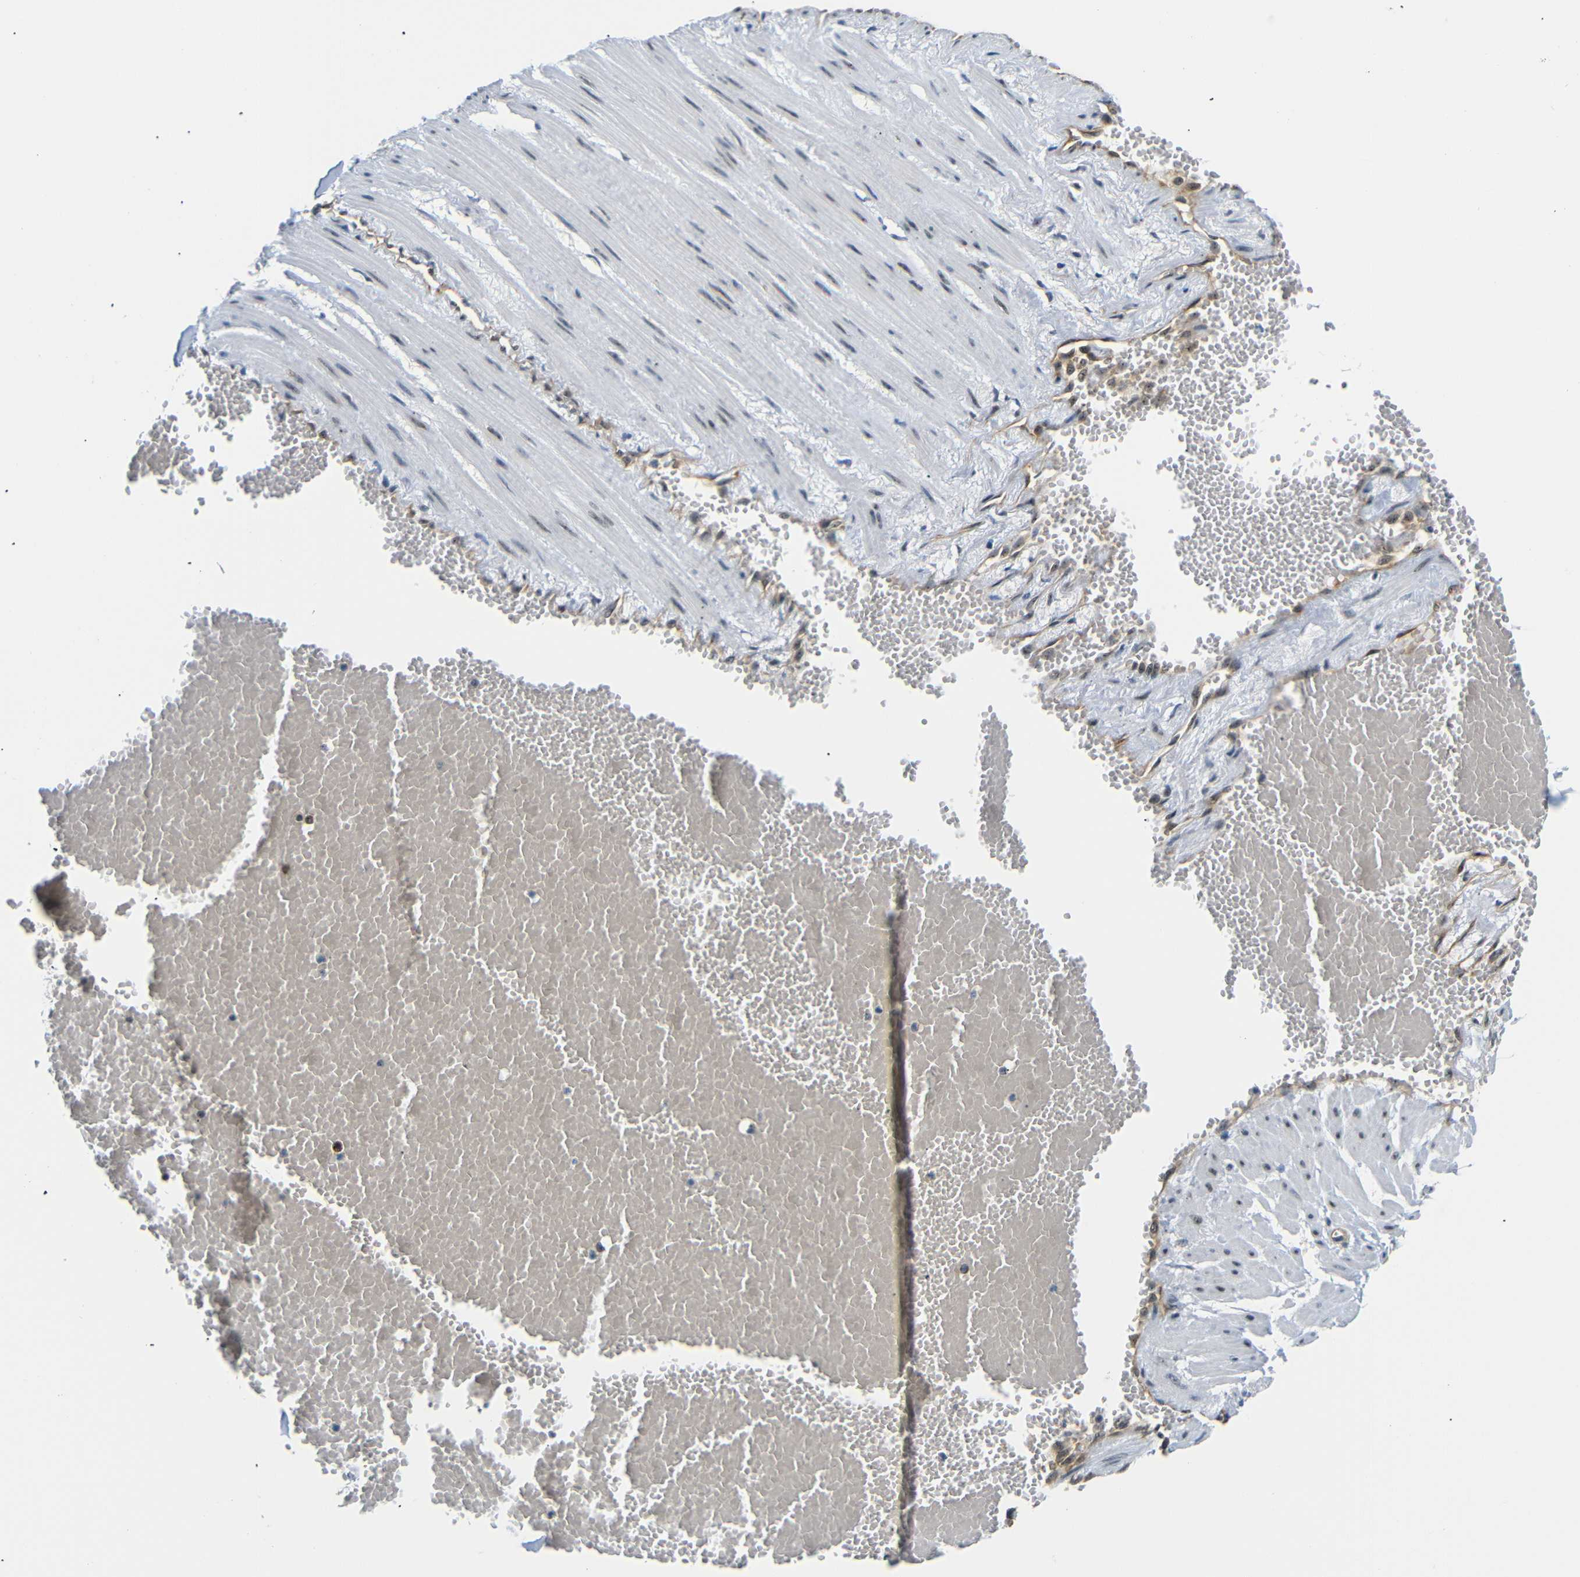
{"staining": {"intensity": "weak", "quantity": "25%-75%", "location": "cytoplasmic/membranous"}, "tissue": "adipose tissue", "cell_type": "Adipocytes", "image_type": "normal", "snomed": [{"axis": "morphology", "description": "Normal tissue, NOS"}, {"axis": "topography", "description": "Soft tissue"}, {"axis": "topography", "description": "Vascular tissue"}], "caption": "A high-resolution micrograph shows immunohistochemistry staining of benign adipose tissue, which shows weak cytoplasmic/membranous staining in approximately 25%-75% of adipocytes.", "gene": "PARN", "patient": {"sex": "female", "age": 35}}